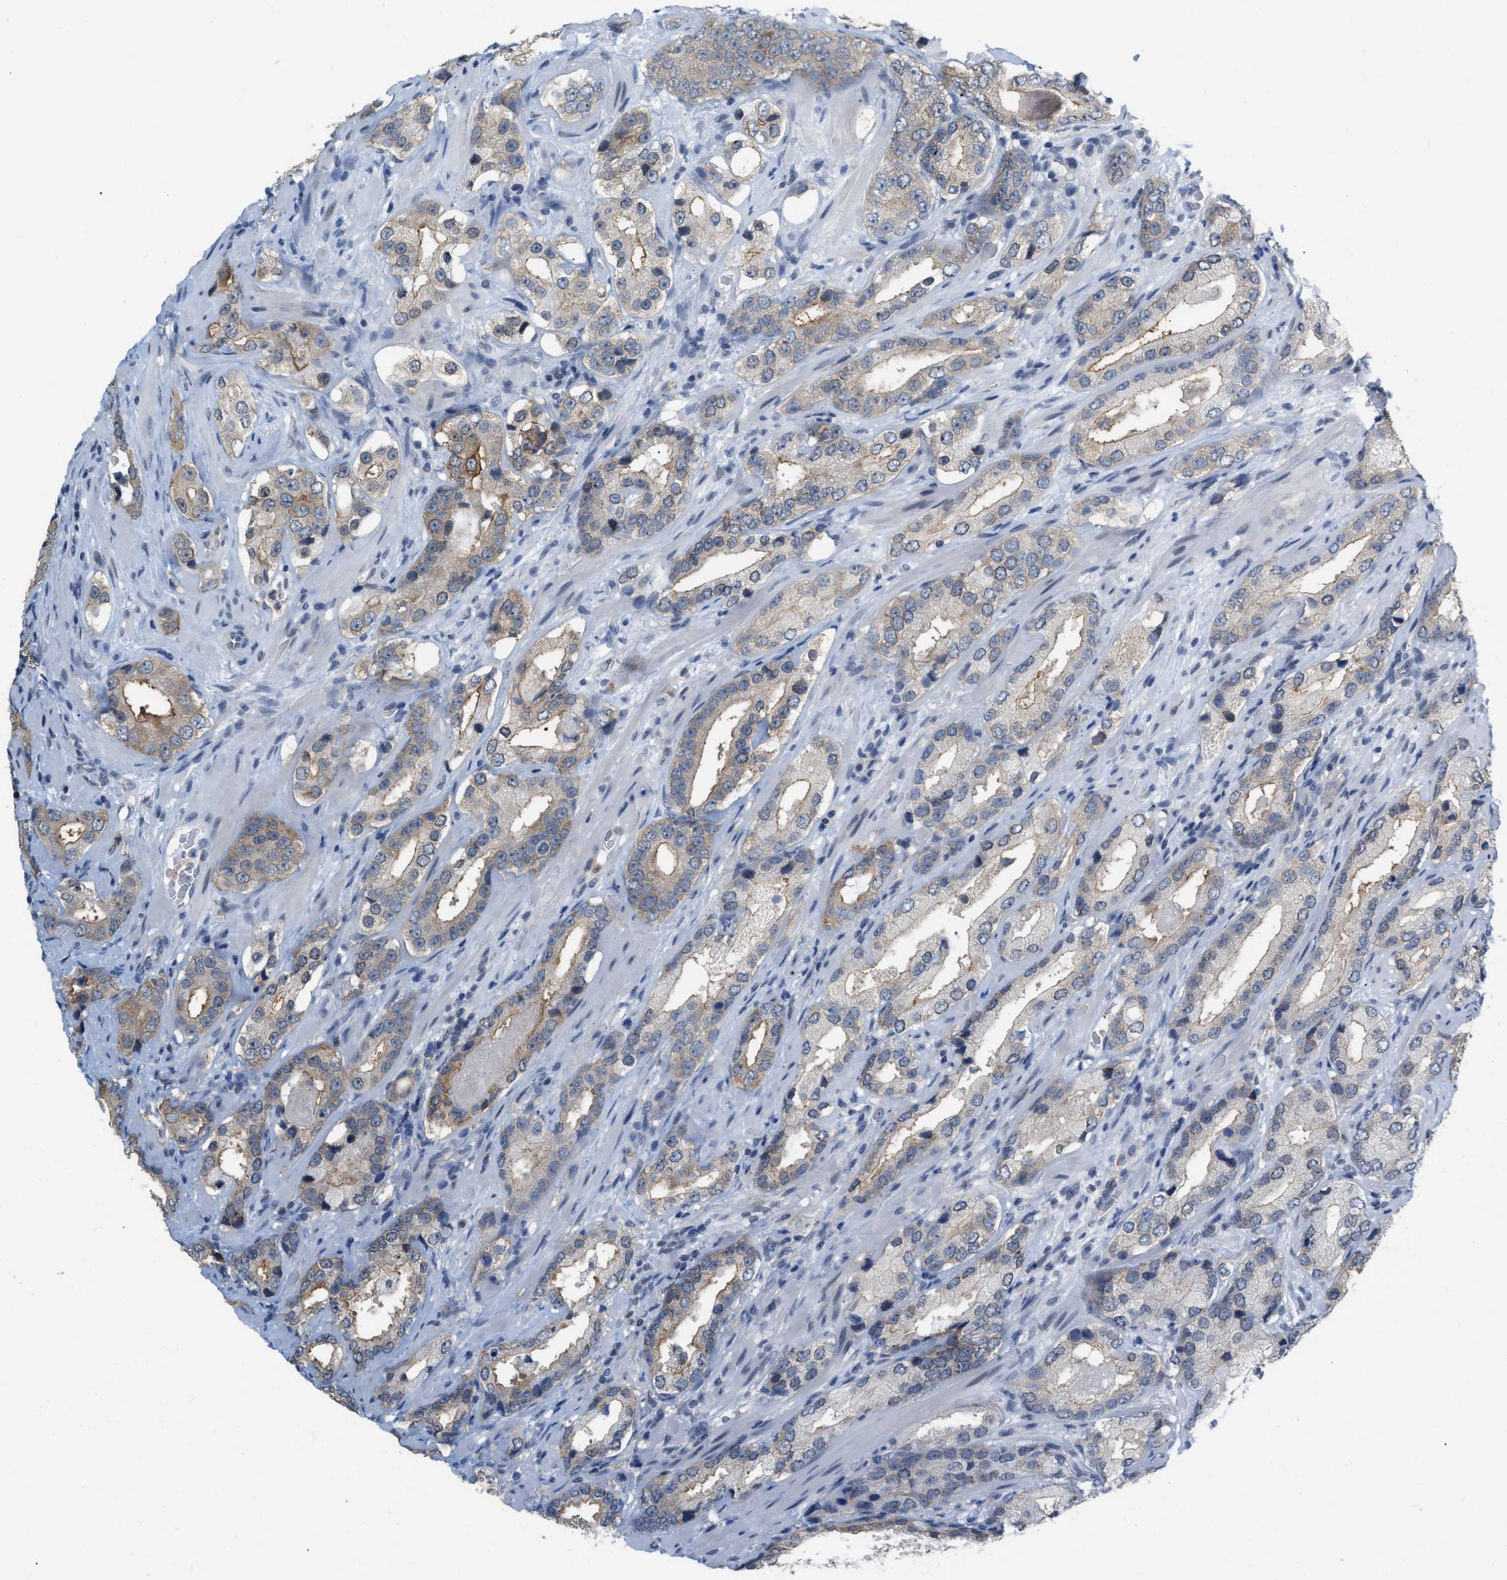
{"staining": {"intensity": "moderate", "quantity": "25%-75%", "location": "cytoplasmic/membranous"}, "tissue": "prostate cancer", "cell_type": "Tumor cells", "image_type": "cancer", "snomed": [{"axis": "morphology", "description": "Adenocarcinoma, High grade"}, {"axis": "topography", "description": "Prostate"}], "caption": "Prostate cancer stained with a brown dye displays moderate cytoplasmic/membranous positive expression in approximately 25%-75% of tumor cells.", "gene": "BAIAP2L1", "patient": {"sex": "male", "age": 63}}